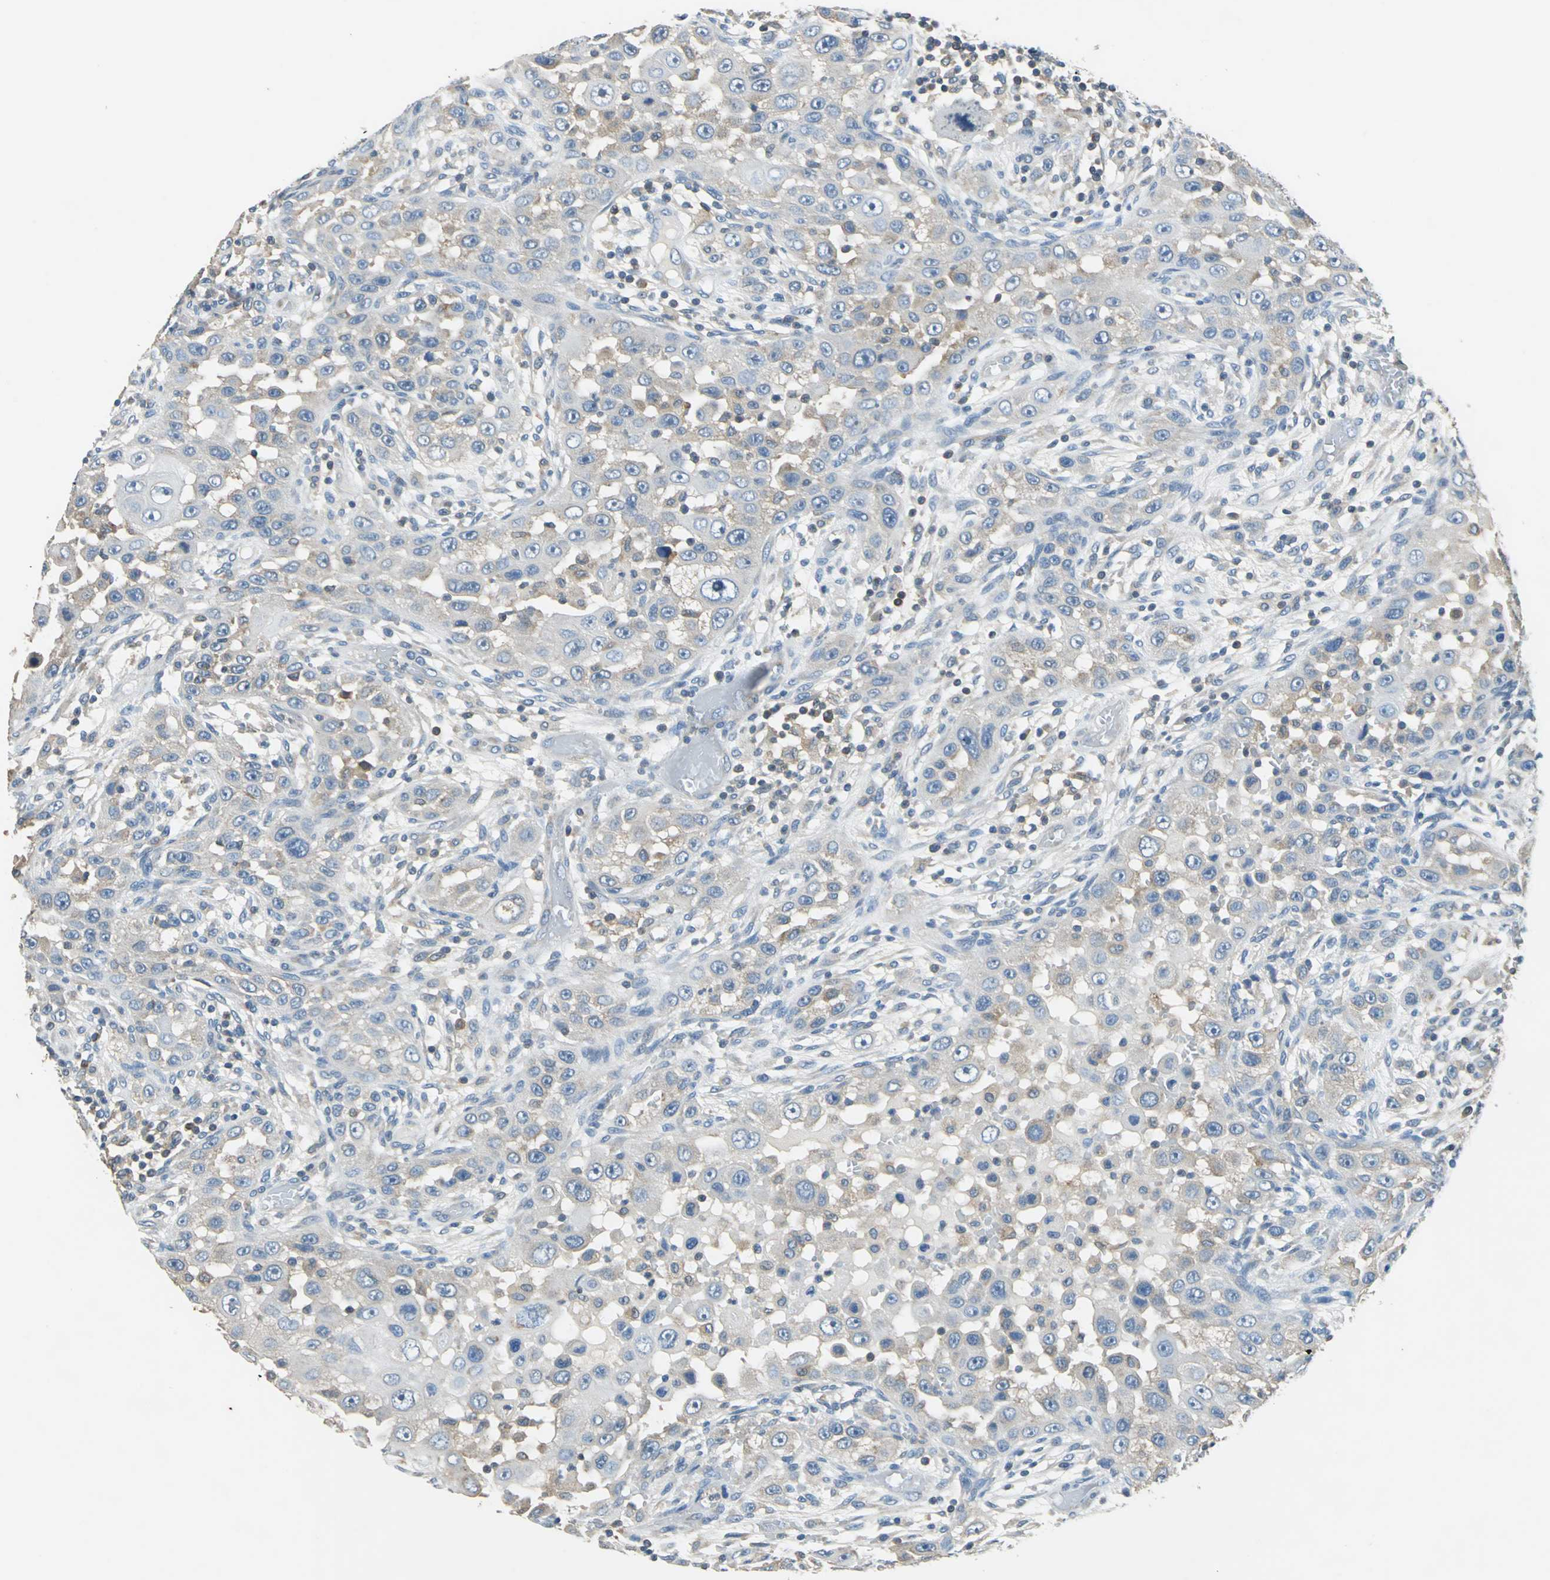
{"staining": {"intensity": "weak", "quantity": "25%-75%", "location": "cytoplasmic/membranous"}, "tissue": "head and neck cancer", "cell_type": "Tumor cells", "image_type": "cancer", "snomed": [{"axis": "morphology", "description": "Carcinoma, NOS"}, {"axis": "topography", "description": "Head-Neck"}], "caption": "Protein expression analysis of human head and neck cancer reveals weak cytoplasmic/membranous expression in about 25%-75% of tumor cells.", "gene": "PRKCA", "patient": {"sex": "male", "age": 87}}